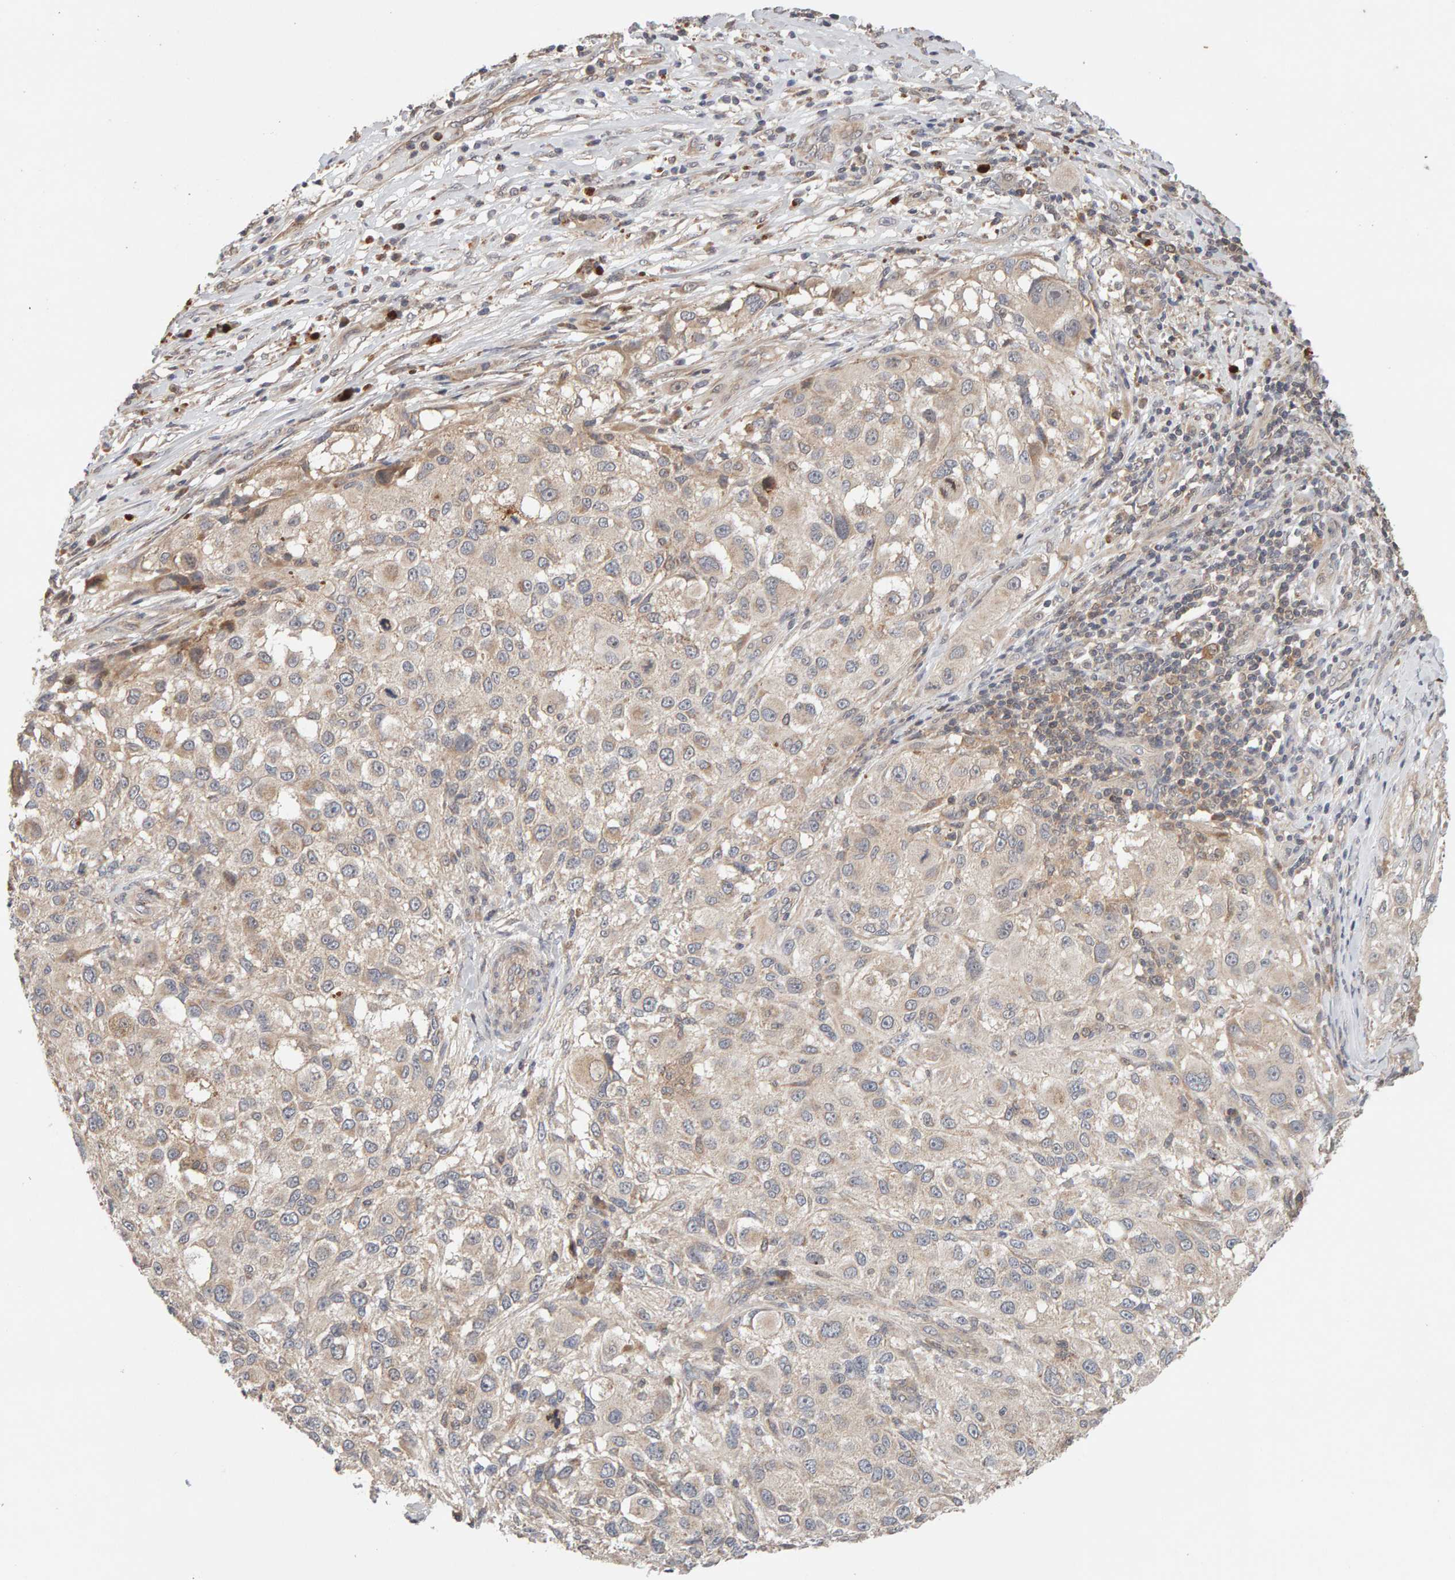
{"staining": {"intensity": "weak", "quantity": "25%-75%", "location": "cytoplasmic/membranous"}, "tissue": "melanoma", "cell_type": "Tumor cells", "image_type": "cancer", "snomed": [{"axis": "morphology", "description": "Necrosis, NOS"}, {"axis": "morphology", "description": "Malignant melanoma, NOS"}, {"axis": "topography", "description": "Skin"}], "caption": "A brown stain labels weak cytoplasmic/membranous staining of a protein in melanoma tumor cells.", "gene": "DNAJC7", "patient": {"sex": "female", "age": 87}}